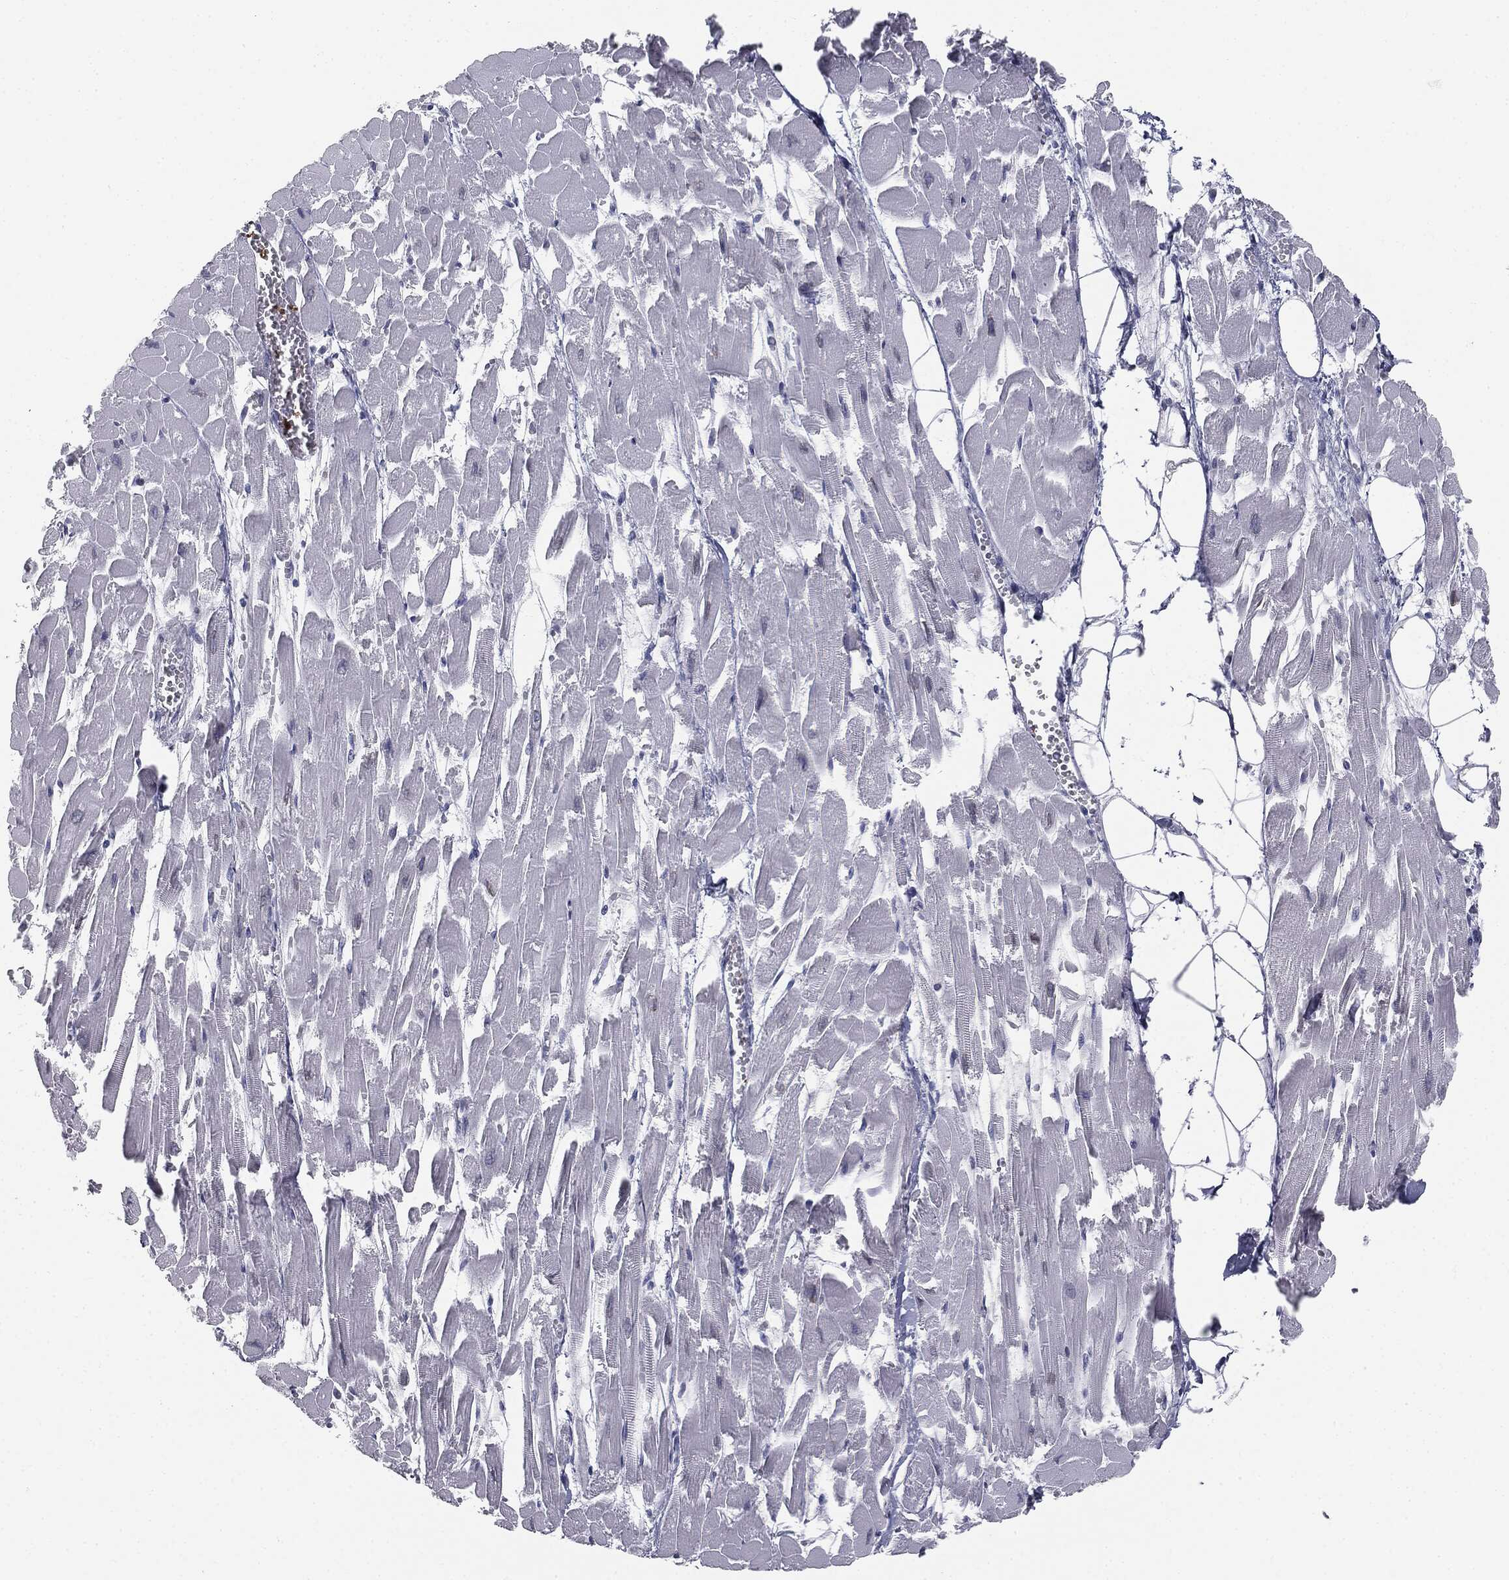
{"staining": {"intensity": "negative", "quantity": "none", "location": "none"}, "tissue": "heart muscle", "cell_type": "Cardiomyocytes", "image_type": "normal", "snomed": [{"axis": "morphology", "description": "Normal tissue, NOS"}, {"axis": "topography", "description": "Heart"}], "caption": "Immunohistochemical staining of normal heart muscle reveals no significant staining in cardiomyocytes. (Stains: DAB (3,3'-diaminobenzidine) immunohistochemistry with hematoxylin counter stain, Microscopy: brightfield microscopy at high magnification).", "gene": "ALDOB", "patient": {"sex": "female", "age": 52}}